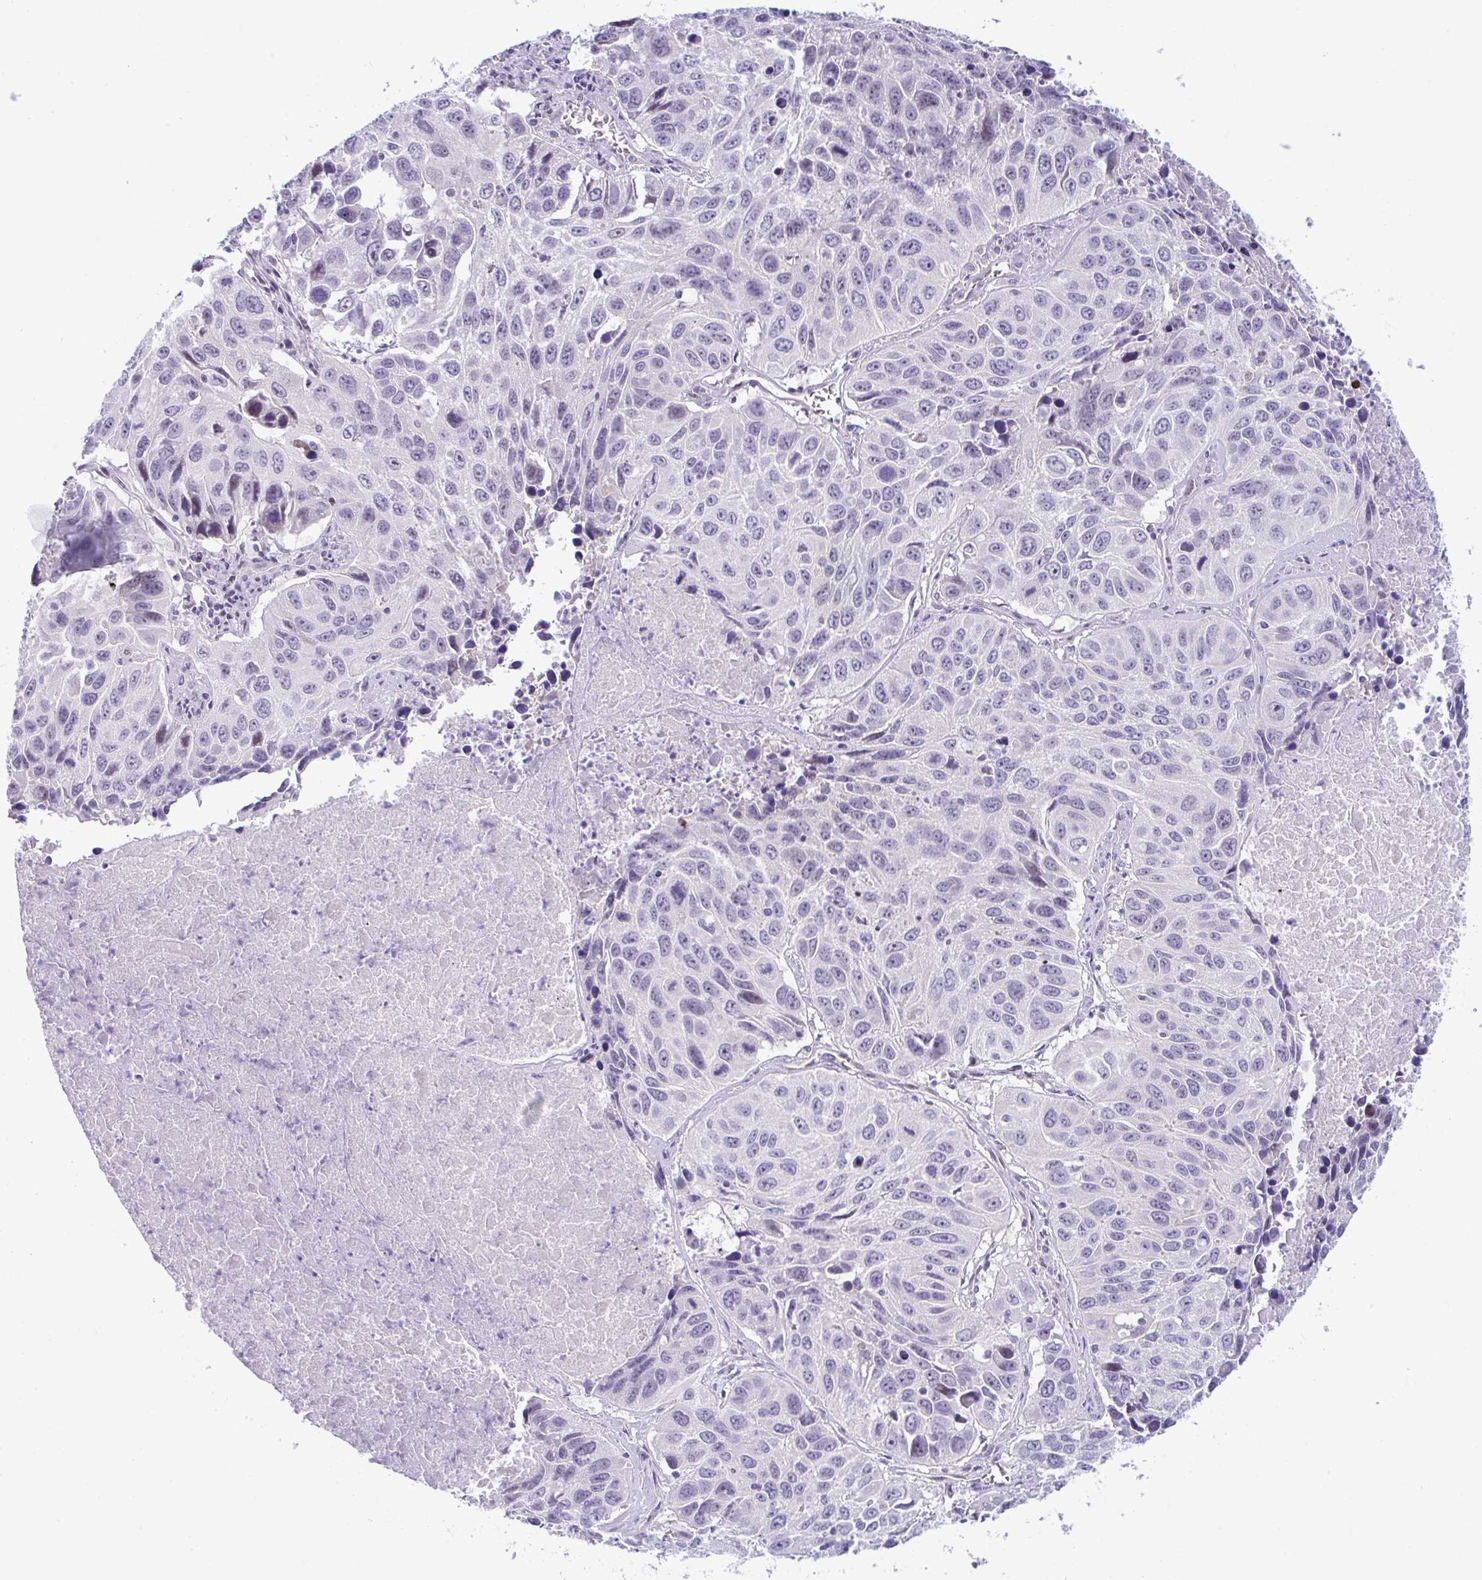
{"staining": {"intensity": "negative", "quantity": "none", "location": "none"}, "tissue": "lung cancer", "cell_type": "Tumor cells", "image_type": "cancer", "snomed": [{"axis": "morphology", "description": "Squamous cell carcinoma, NOS"}, {"axis": "topography", "description": "Lung"}], "caption": "Histopathology image shows no significant protein expression in tumor cells of lung squamous cell carcinoma.", "gene": "USP35", "patient": {"sex": "female", "age": 61}}